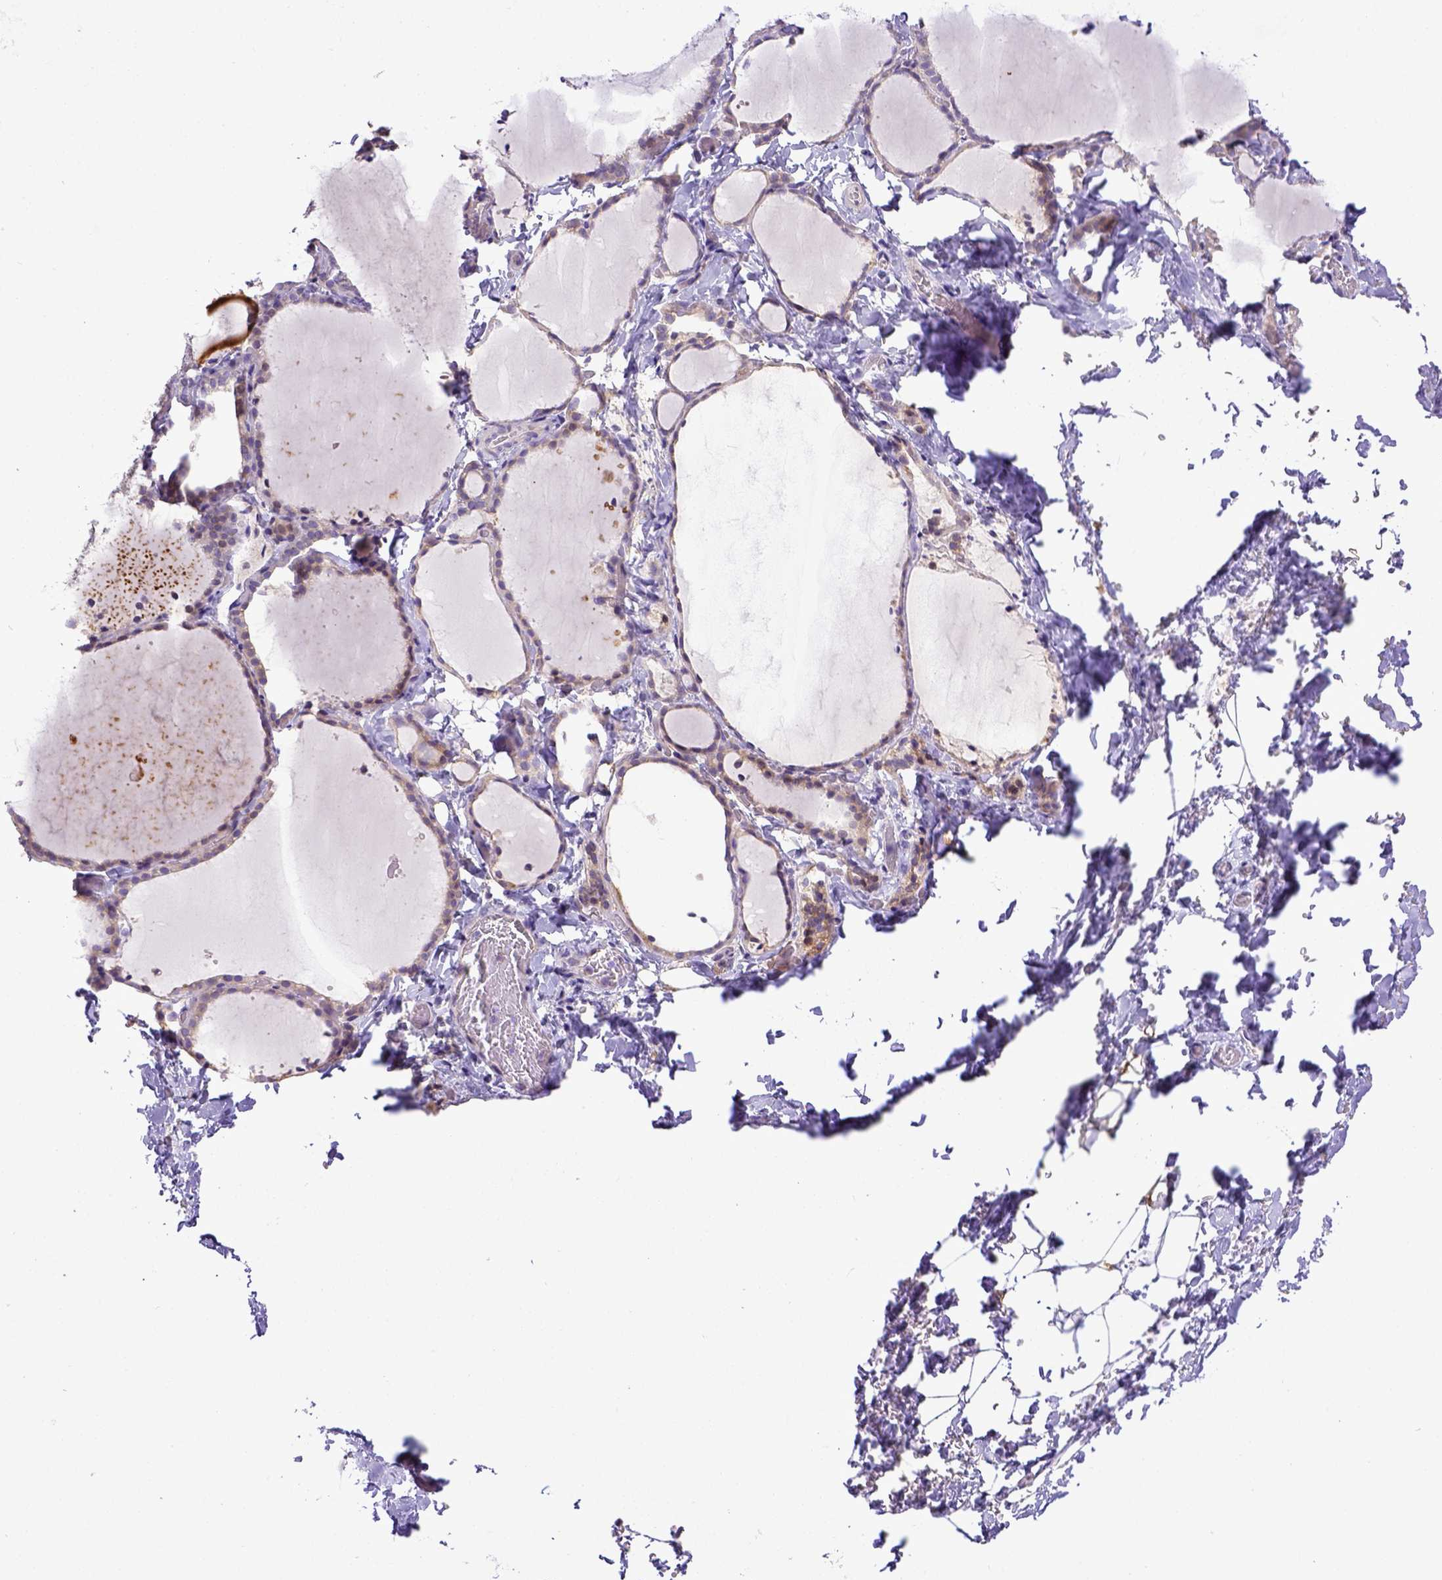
{"staining": {"intensity": "negative", "quantity": "none", "location": "none"}, "tissue": "thyroid gland", "cell_type": "Glandular cells", "image_type": "normal", "snomed": [{"axis": "morphology", "description": "Normal tissue, NOS"}, {"axis": "topography", "description": "Thyroid gland"}], "caption": "This image is of unremarkable thyroid gland stained with IHC to label a protein in brown with the nuclei are counter-stained blue. There is no staining in glandular cells.", "gene": "CD40", "patient": {"sex": "female", "age": 22}}